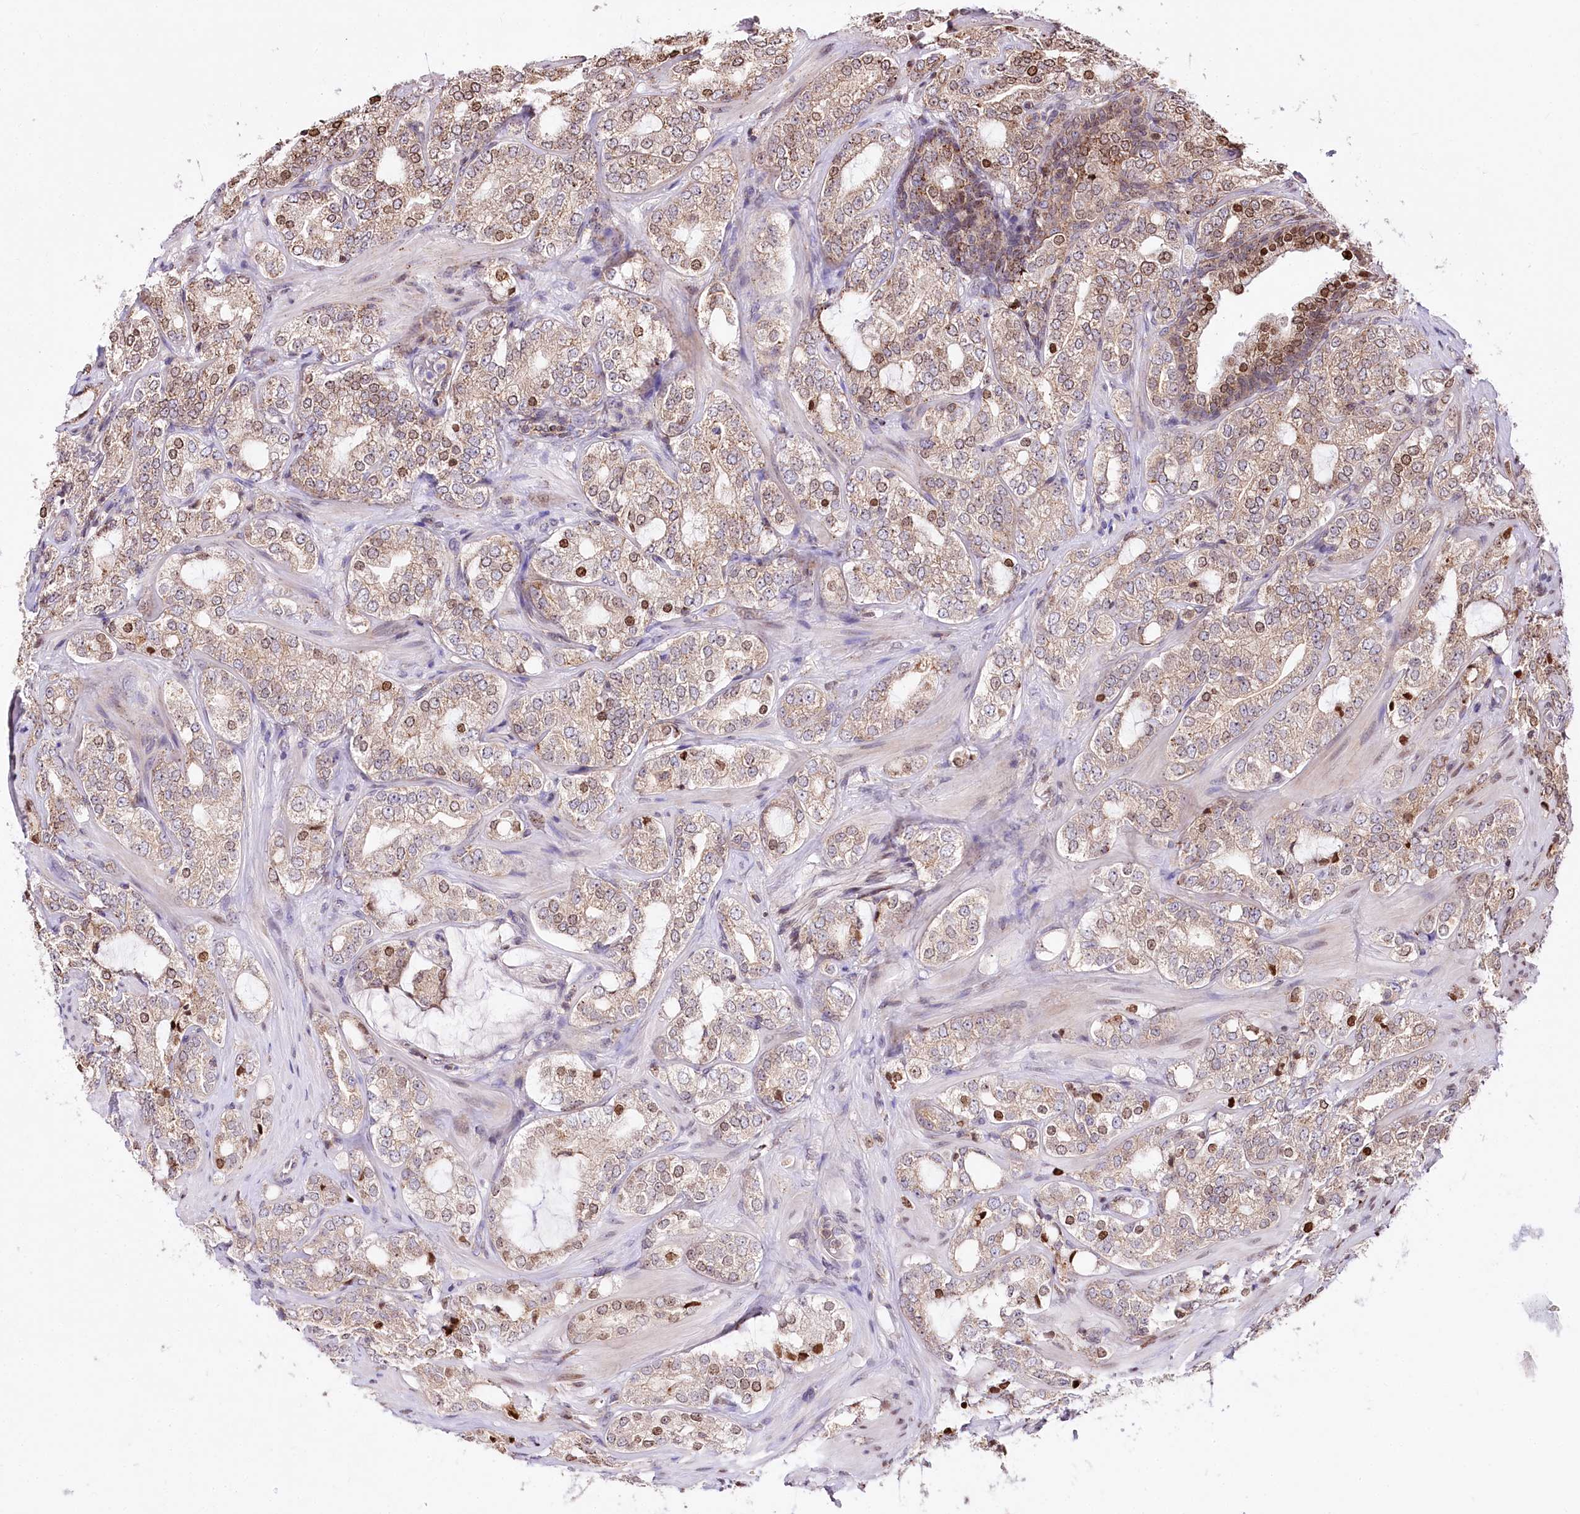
{"staining": {"intensity": "moderate", "quantity": "<25%", "location": "cytoplasmic/membranous,nuclear"}, "tissue": "prostate cancer", "cell_type": "Tumor cells", "image_type": "cancer", "snomed": [{"axis": "morphology", "description": "Adenocarcinoma, High grade"}, {"axis": "topography", "description": "Prostate"}], "caption": "Immunohistochemical staining of adenocarcinoma (high-grade) (prostate) shows moderate cytoplasmic/membranous and nuclear protein positivity in about <25% of tumor cells.", "gene": "ZFYVE27", "patient": {"sex": "male", "age": 64}}